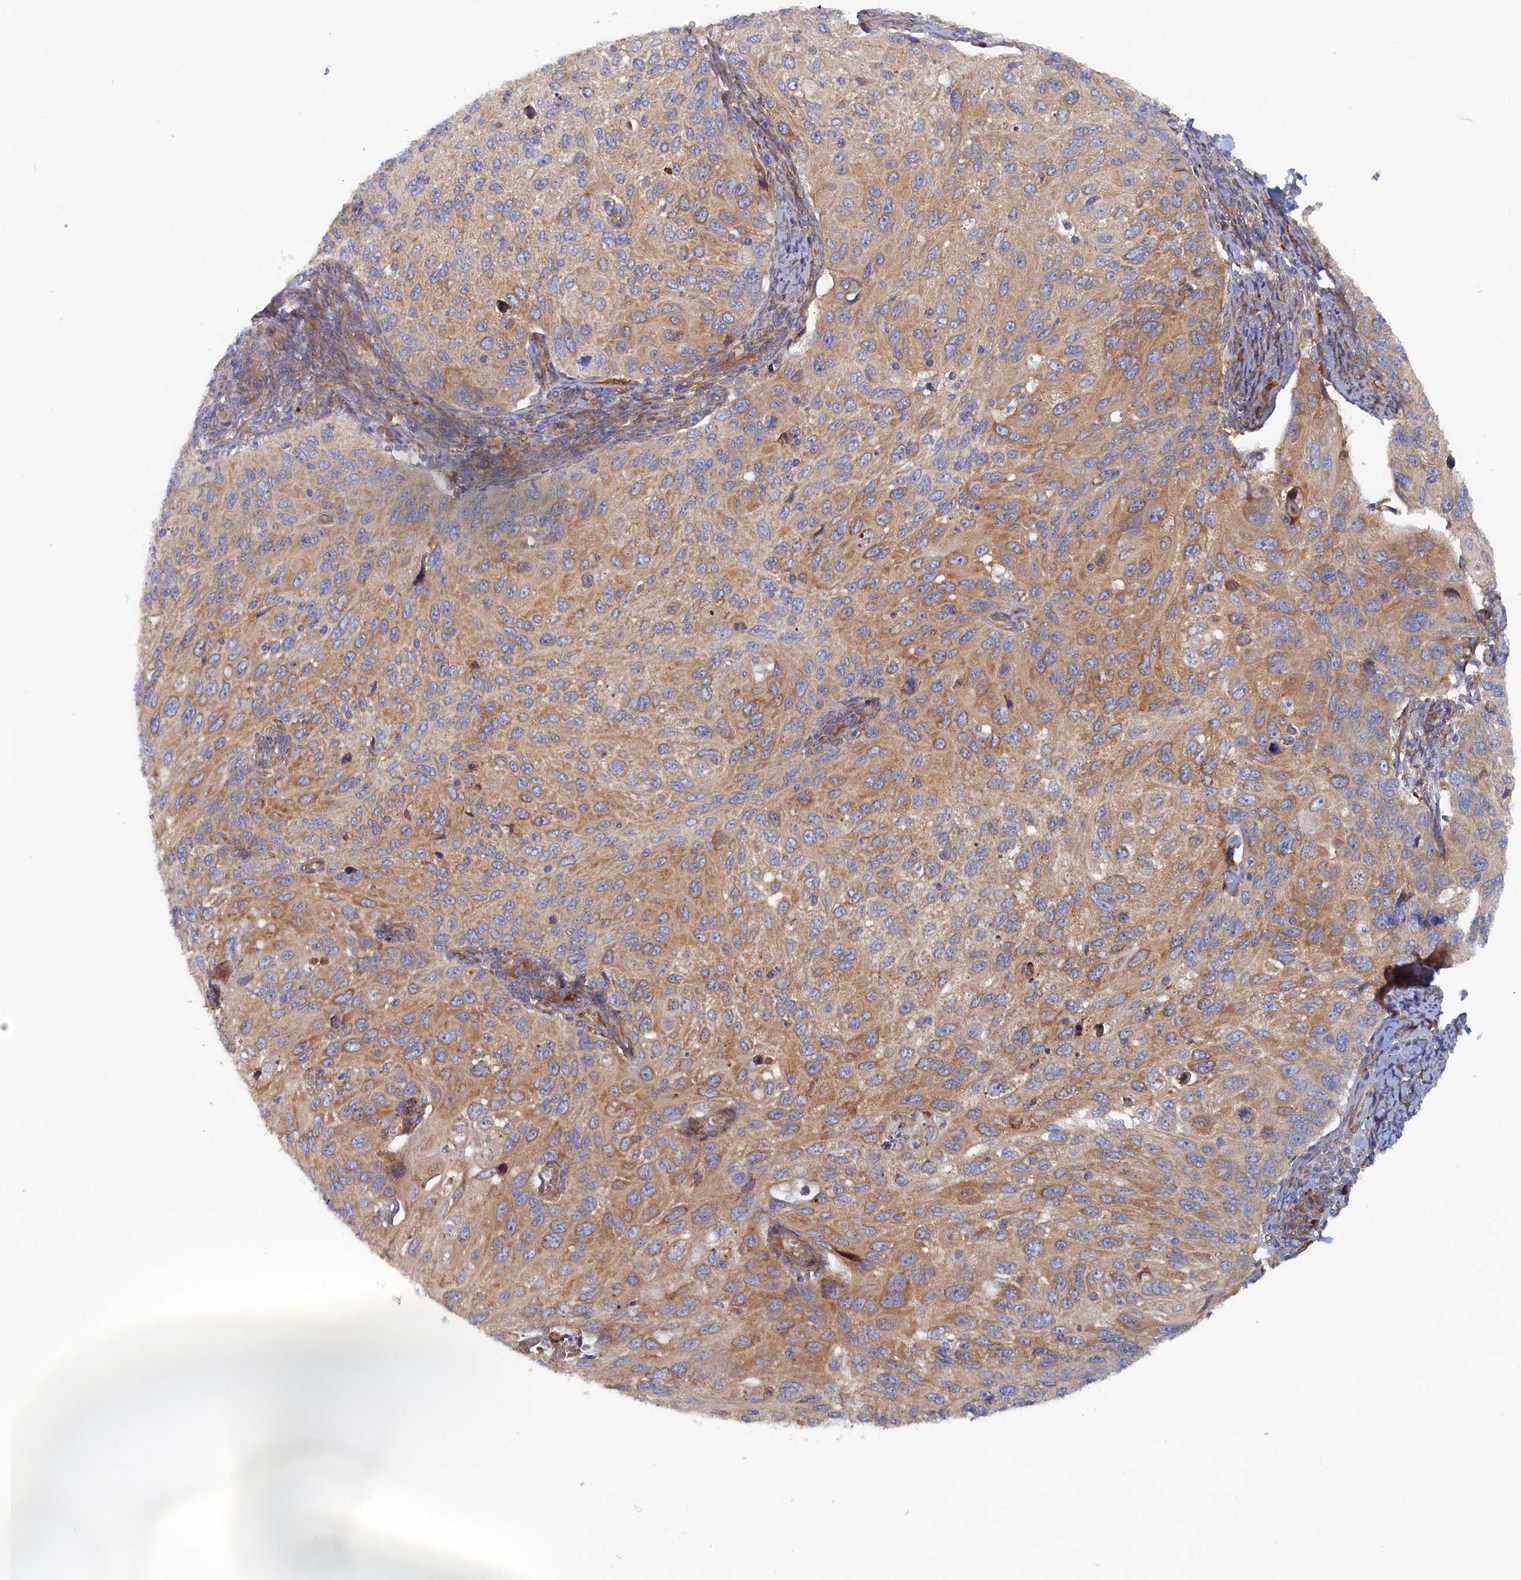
{"staining": {"intensity": "moderate", "quantity": "25%-75%", "location": "cytoplasmic/membranous"}, "tissue": "cervical cancer", "cell_type": "Tumor cells", "image_type": "cancer", "snomed": [{"axis": "morphology", "description": "Squamous cell carcinoma, NOS"}, {"axis": "topography", "description": "Cervix"}], "caption": "IHC image of neoplastic tissue: human cervical cancer stained using immunohistochemistry (IHC) shows medium levels of moderate protein expression localized specifically in the cytoplasmic/membranous of tumor cells, appearing as a cytoplasmic/membranous brown color.", "gene": "TMEM196", "patient": {"sex": "female", "age": 70}}